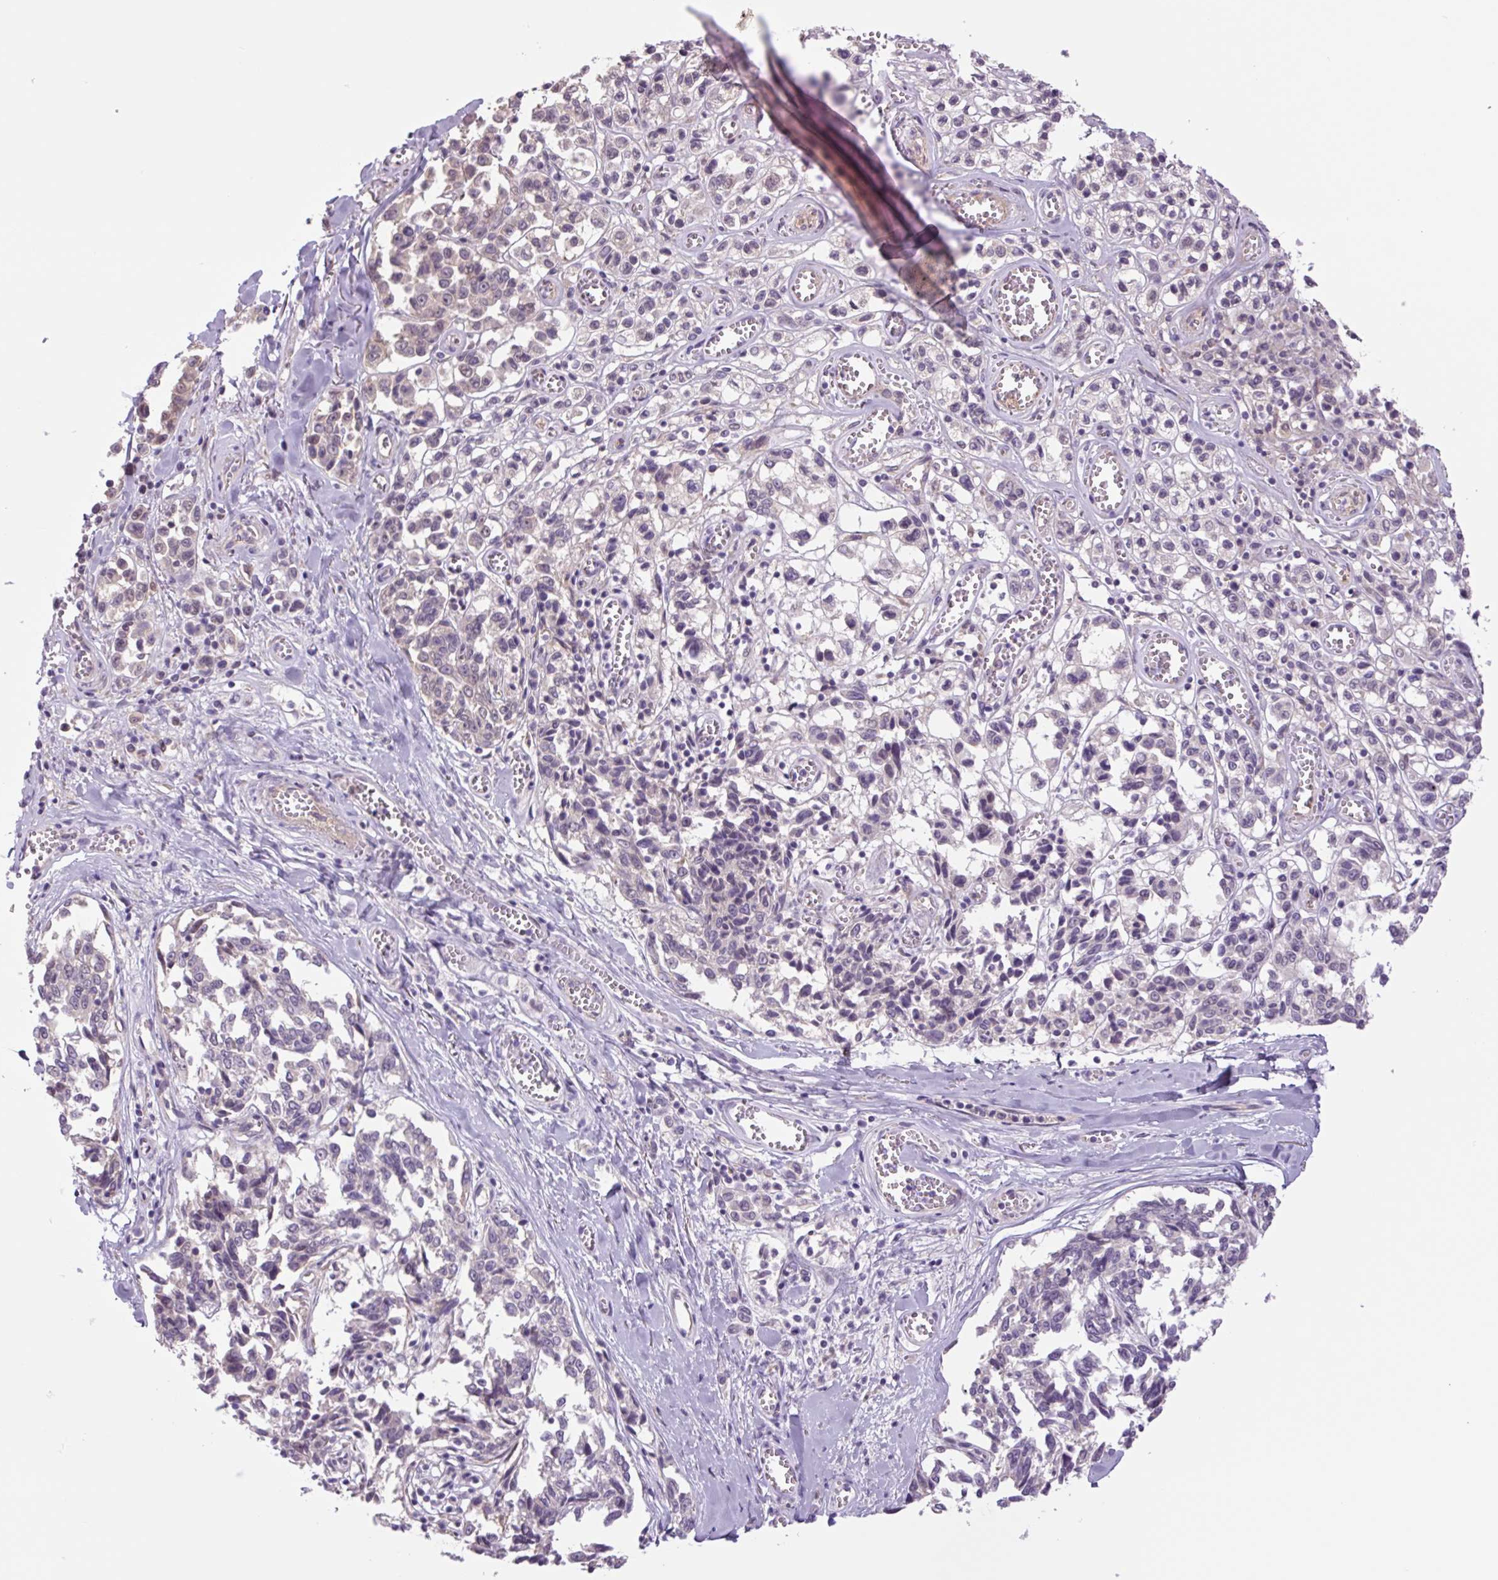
{"staining": {"intensity": "negative", "quantity": "none", "location": "none"}, "tissue": "melanoma", "cell_type": "Tumor cells", "image_type": "cancer", "snomed": [{"axis": "morphology", "description": "Malignant melanoma, NOS"}, {"axis": "topography", "description": "Skin"}], "caption": "A high-resolution micrograph shows immunohistochemistry (IHC) staining of melanoma, which exhibits no significant positivity in tumor cells.", "gene": "PLA2G4A", "patient": {"sex": "female", "age": 64}}